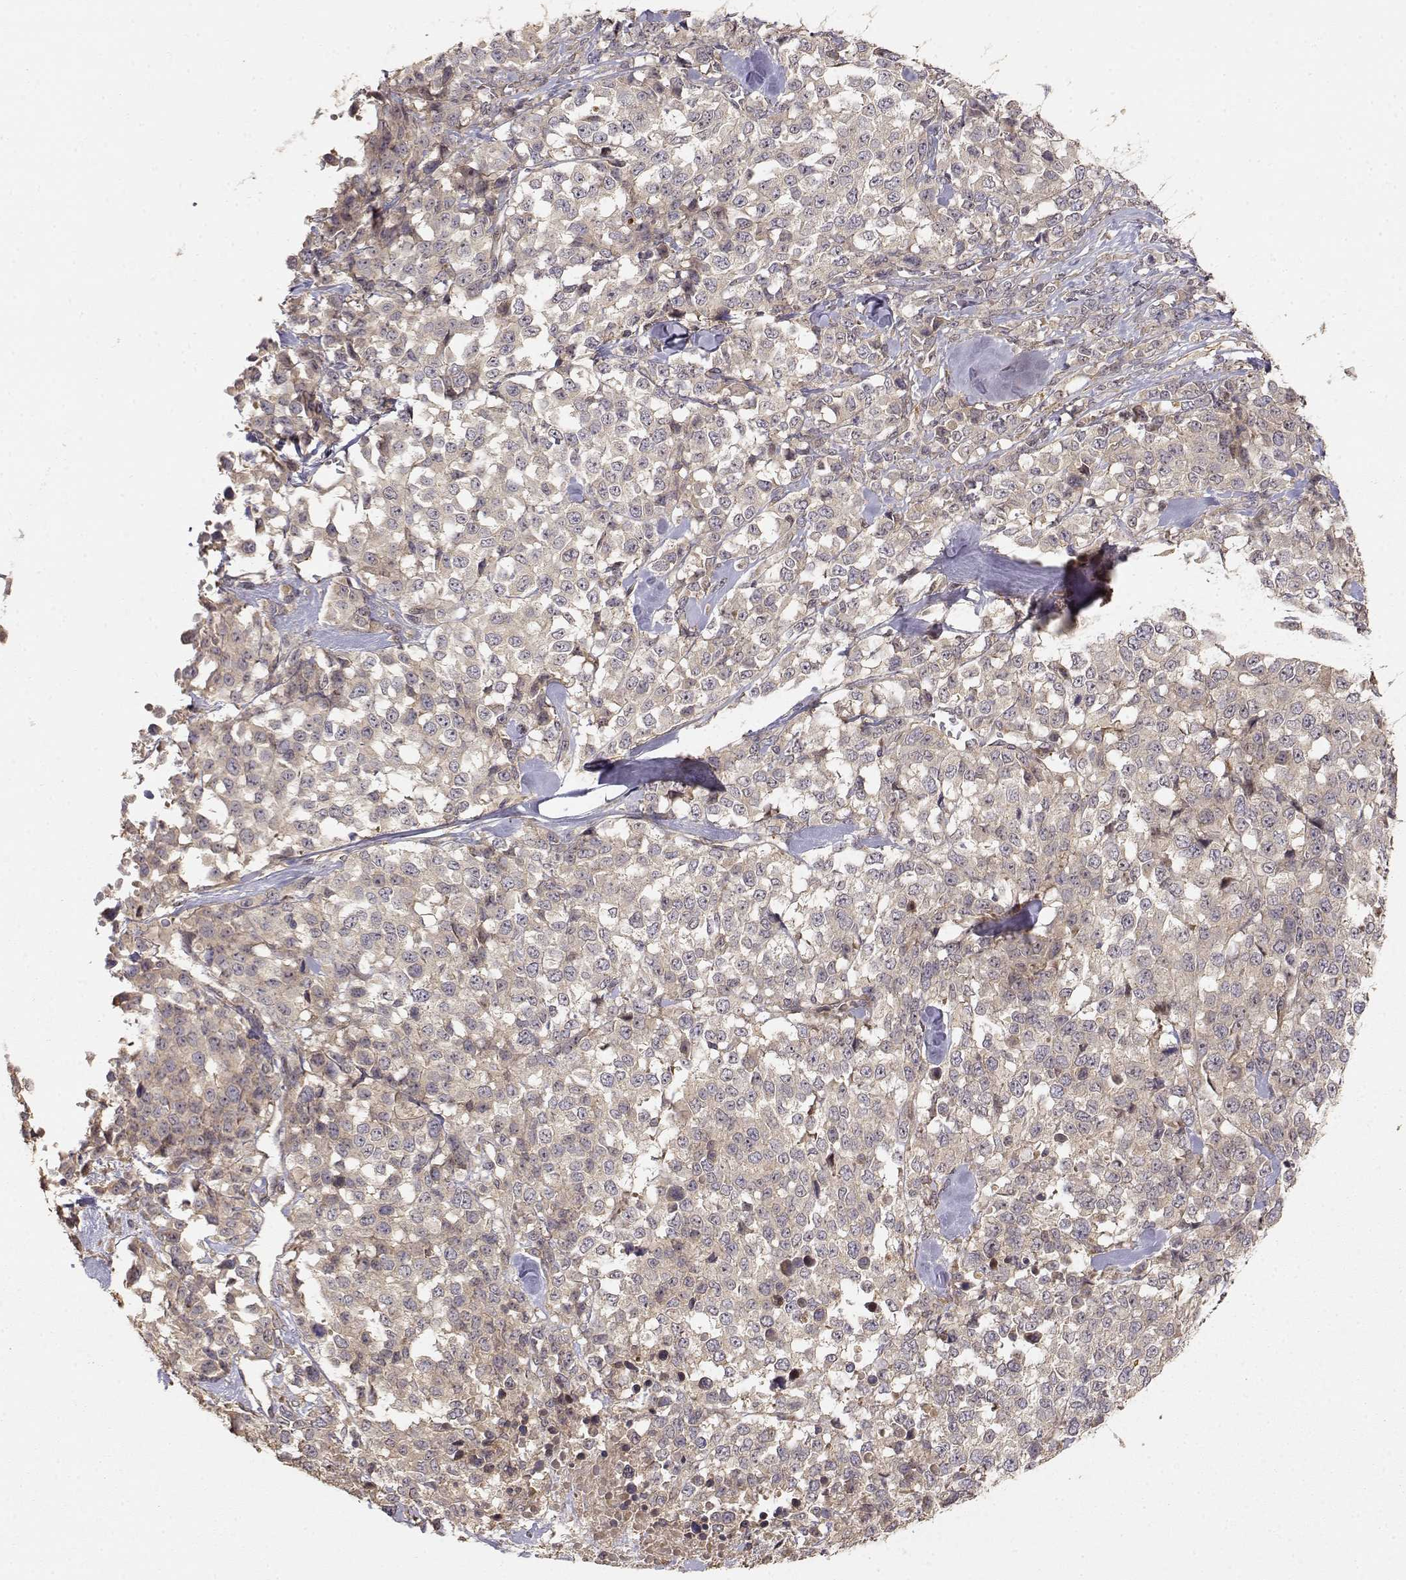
{"staining": {"intensity": "weak", "quantity": ">75%", "location": "cytoplasmic/membranous"}, "tissue": "melanoma", "cell_type": "Tumor cells", "image_type": "cancer", "snomed": [{"axis": "morphology", "description": "Malignant melanoma, Metastatic site"}, {"axis": "topography", "description": "Skin"}], "caption": "The photomicrograph exhibits immunohistochemical staining of melanoma. There is weak cytoplasmic/membranous expression is appreciated in approximately >75% of tumor cells.", "gene": "PICK1", "patient": {"sex": "male", "age": 84}}